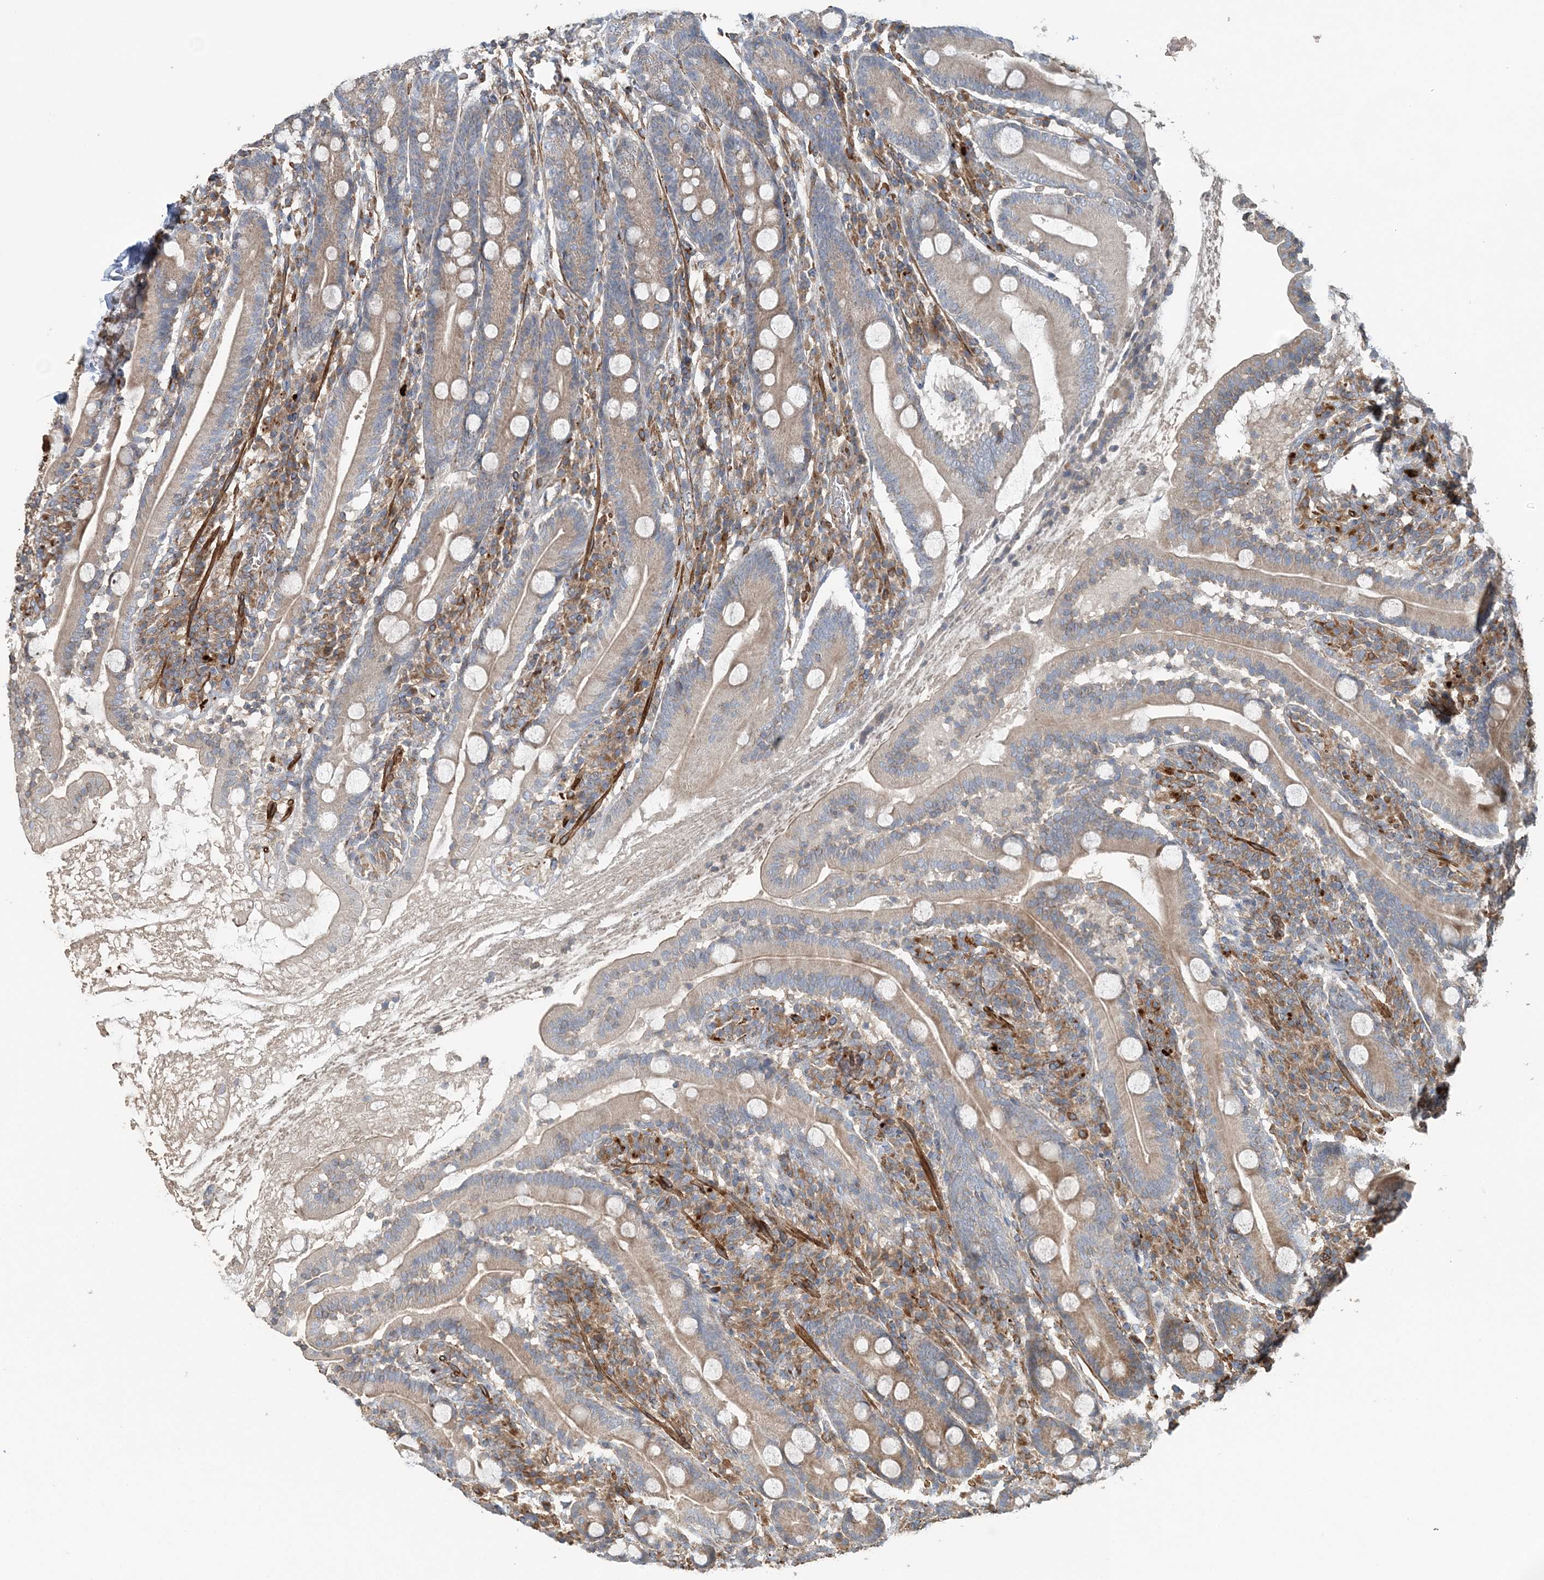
{"staining": {"intensity": "moderate", "quantity": "25%-75%", "location": "cytoplasmic/membranous"}, "tissue": "duodenum", "cell_type": "Glandular cells", "image_type": "normal", "snomed": [{"axis": "morphology", "description": "Normal tissue, NOS"}, {"axis": "topography", "description": "Duodenum"}], "caption": "Immunohistochemistry (IHC) of benign duodenum shows medium levels of moderate cytoplasmic/membranous positivity in about 25%-75% of glandular cells.", "gene": "TTI1", "patient": {"sex": "male", "age": 35}}